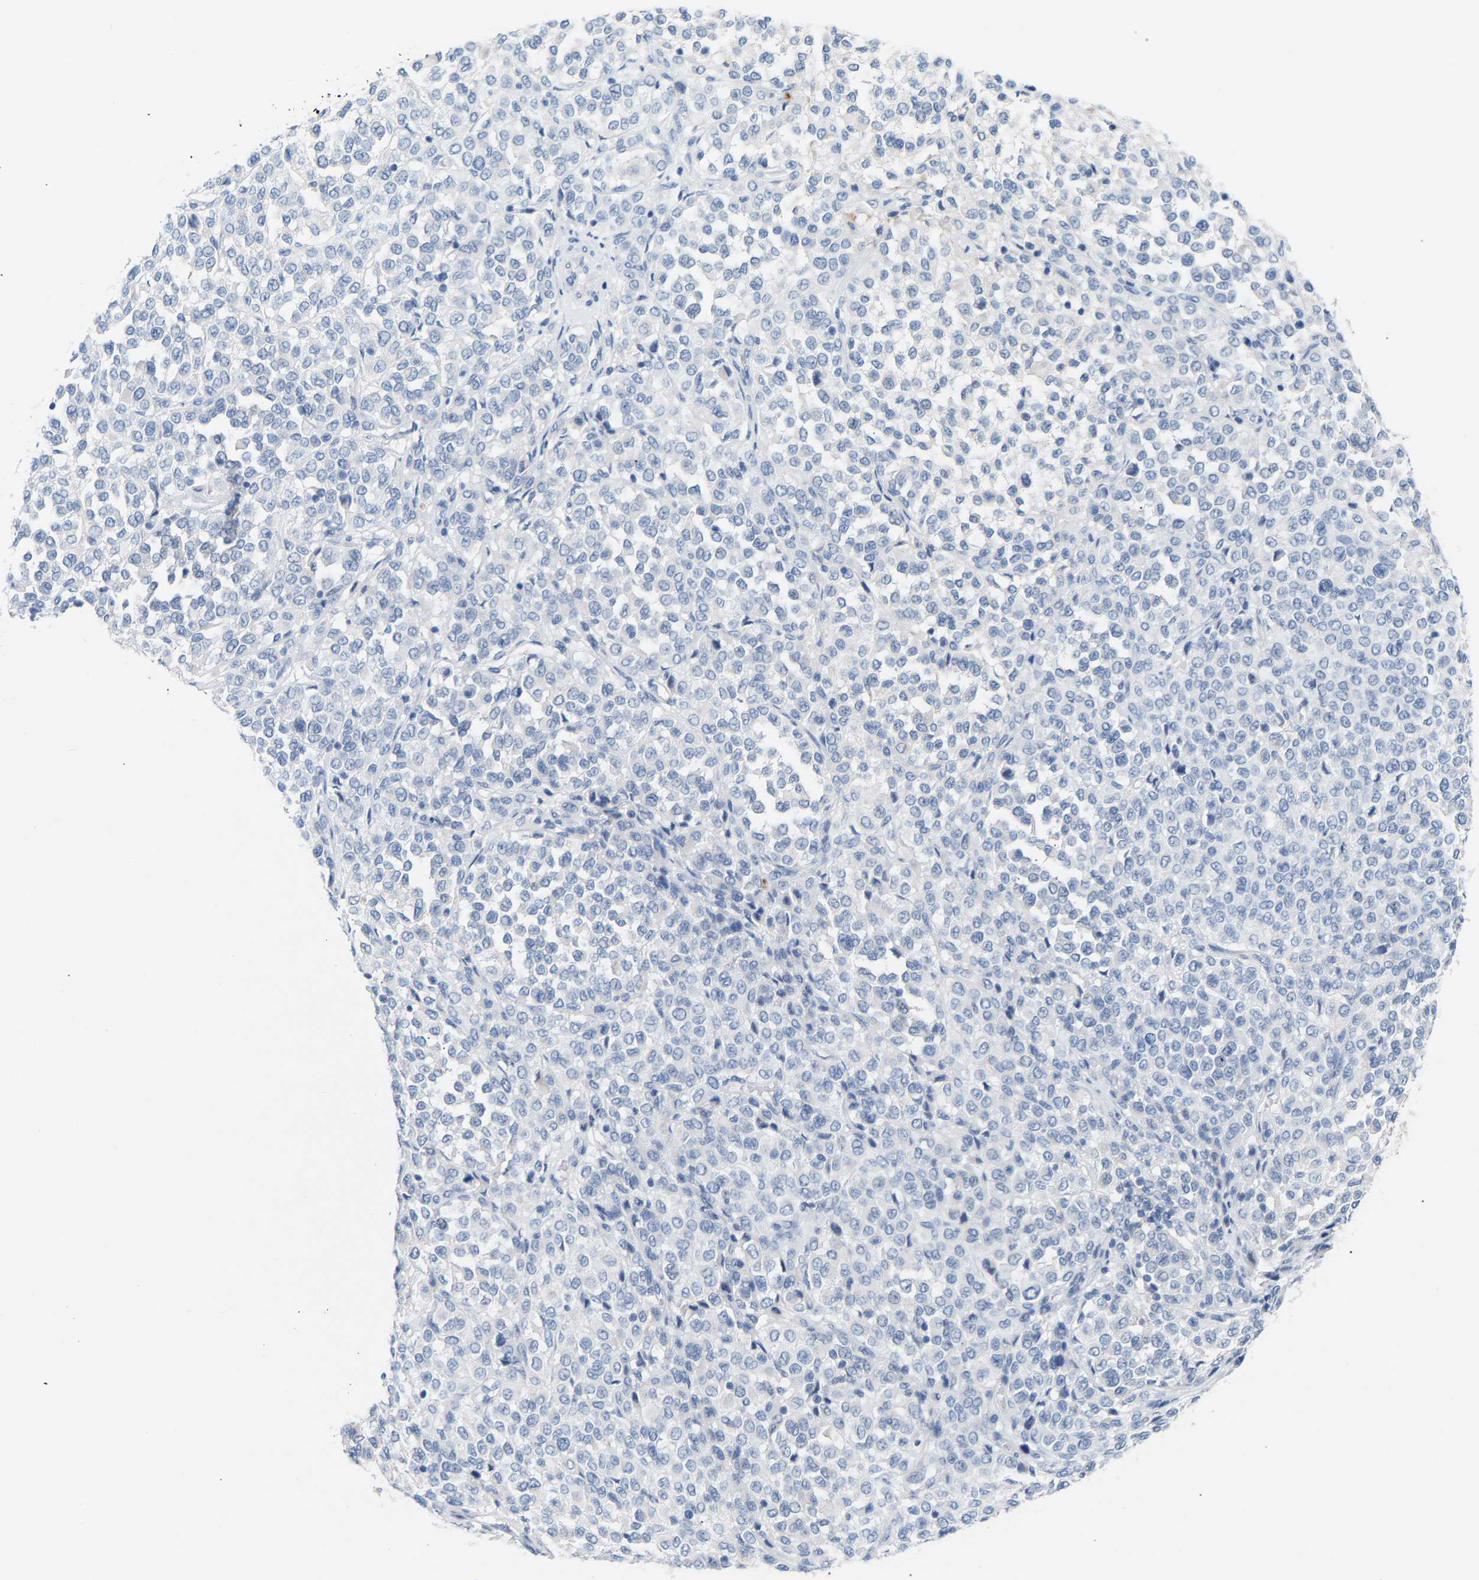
{"staining": {"intensity": "negative", "quantity": "none", "location": "none"}, "tissue": "melanoma", "cell_type": "Tumor cells", "image_type": "cancer", "snomed": [{"axis": "morphology", "description": "Malignant melanoma, Metastatic site"}, {"axis": "topography", "description": "Pancreas"}], "caption": "DAB immunohistochemical staining of melanoma displays no significant positivity in tumor cells.", "gene": "PEX1", "patient": {"sex": "female", "age": 30}}